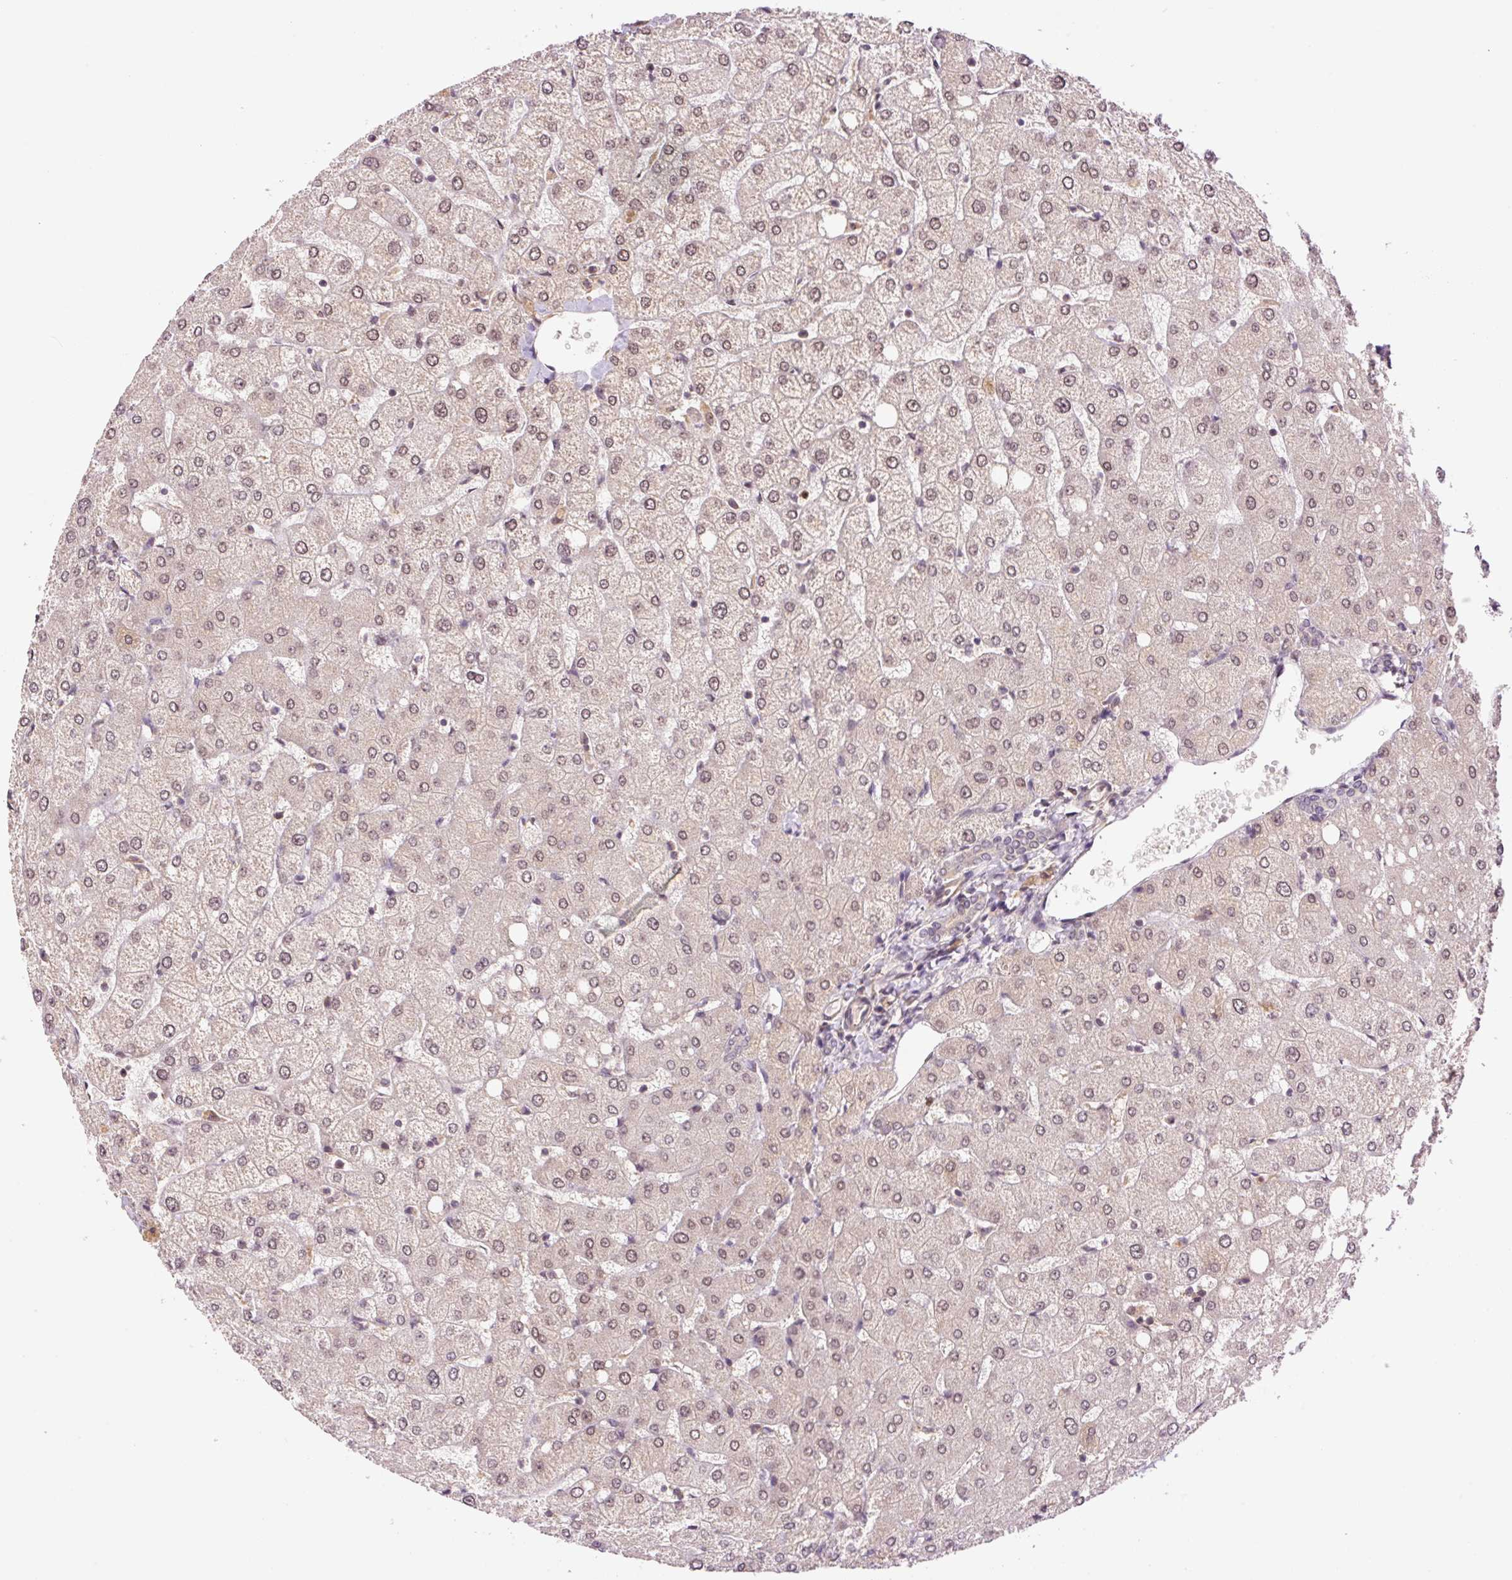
{"staining": {"intensity": "negative", "quantity": "none", "location": "none"}, "tissue": "liver", "cell_type": "Cholangiocytes", "image_type": "normal", "snomed": [{"axis": "morphology", "description": "Normal tissue, NOS"}, {"axis": "topography", "description": "Liver"}], "caption": "High power microscopy histopathology image of an immunohistochemistry (IHC) photomicrograph of normal liver, revealing no significant staining in cholangiocytes. (DAB (3,3'-diaminobenzidine) immunohistochemistry (IHC) with hematoxylin counter stain).", "gene": "DPPA4", "patient": {"sex": "female", "age": 54}}